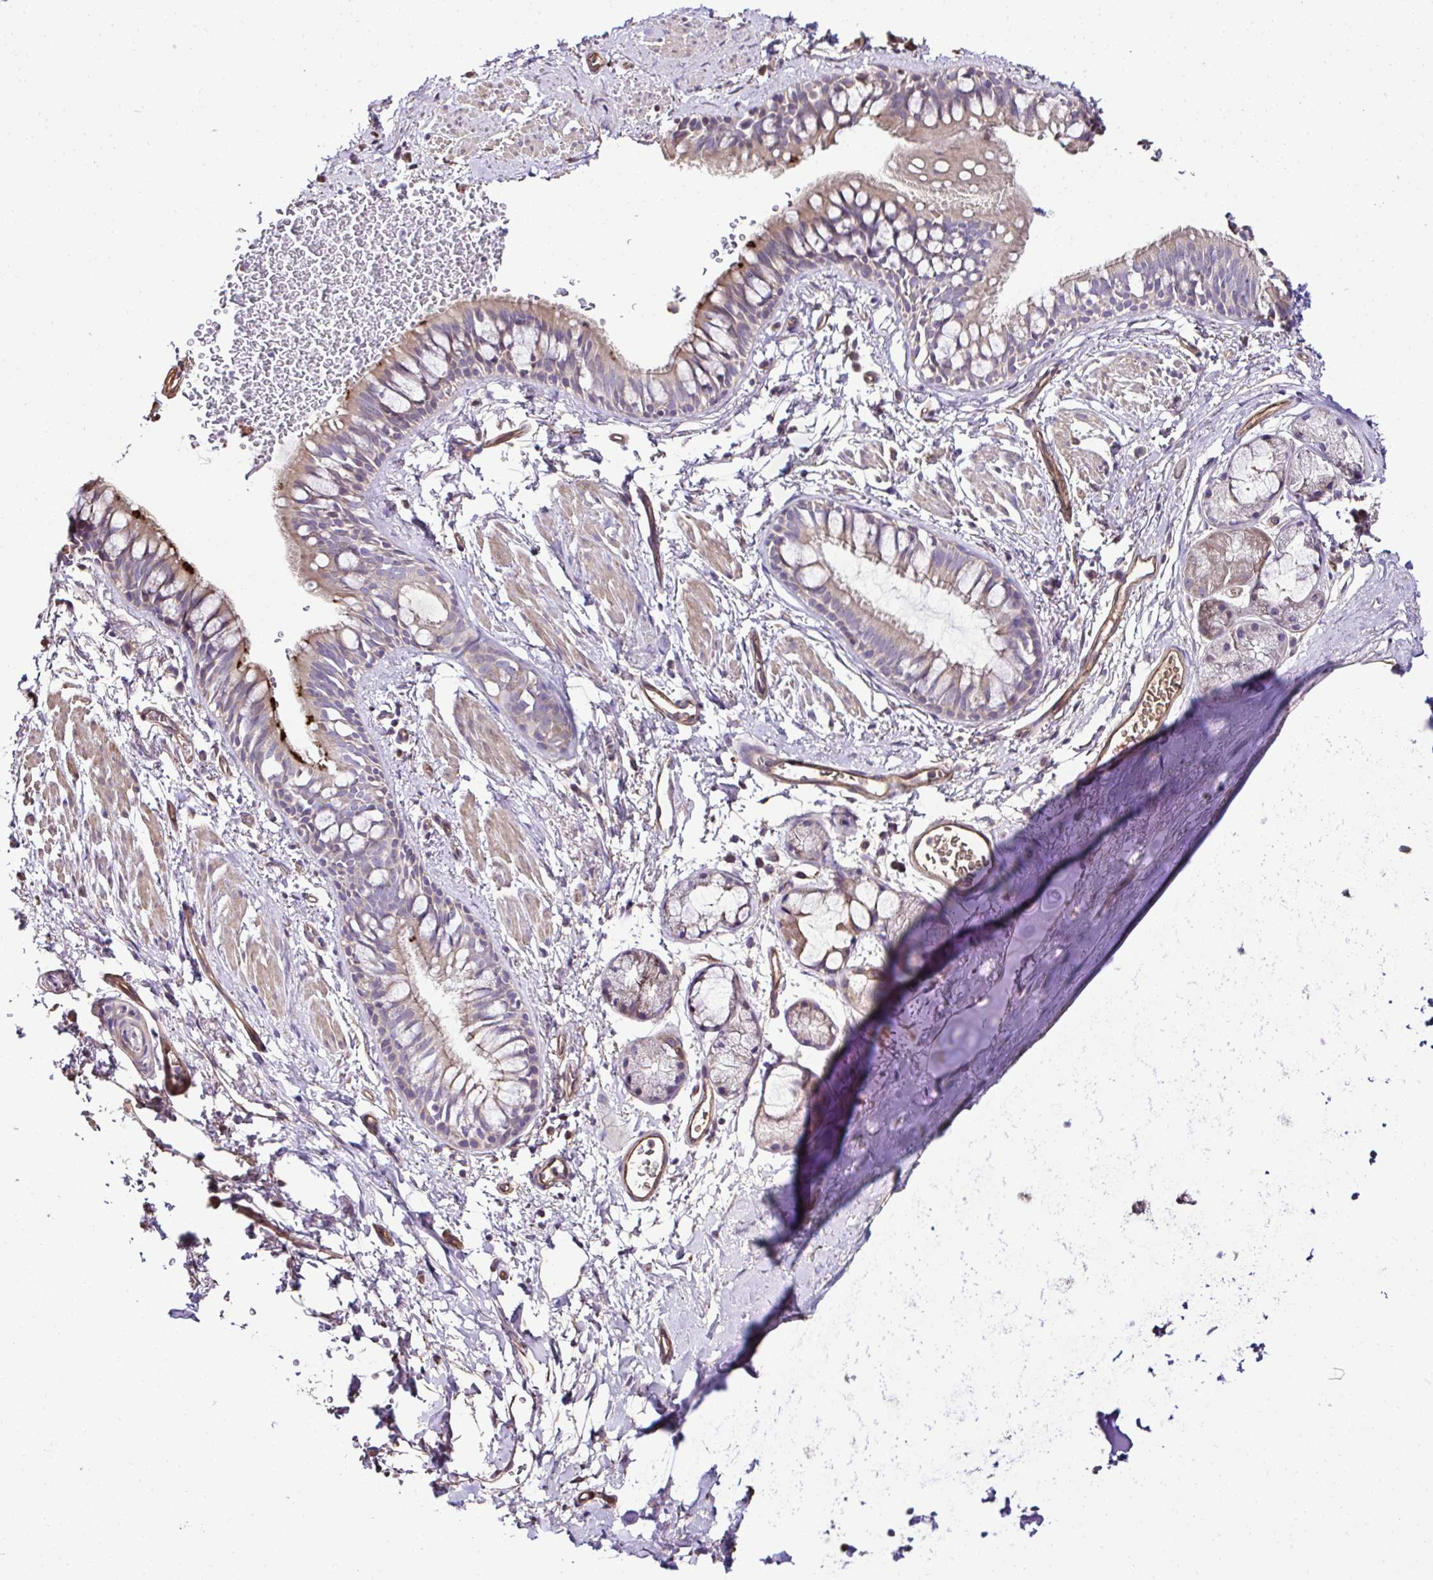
{"staining": {"intensity": "strong", "quantity": "<25%", "location": "cytoplasmic/membranous"}, "tissue": "bronchus", "cell_type": "Respiratory epithelial cells", "image_type": "normal", "snomed": [{"axis": "morphology", "description": "Normal tissue, NOS"}, {"axis": "topography", "description": "Lymph node"}, {"axis": "topography", "description": "Cartilage tissue"}, {"axis": "topography", "description": "Bronchus"}], "caption": "Protein analysis of benign bronchus reveals strong cytoplasmic/membranous positivity in about <25% of respiratory epithelial cells.", "gene": "CCDC85C", "patient": {"sex": "female", "age": 70}}